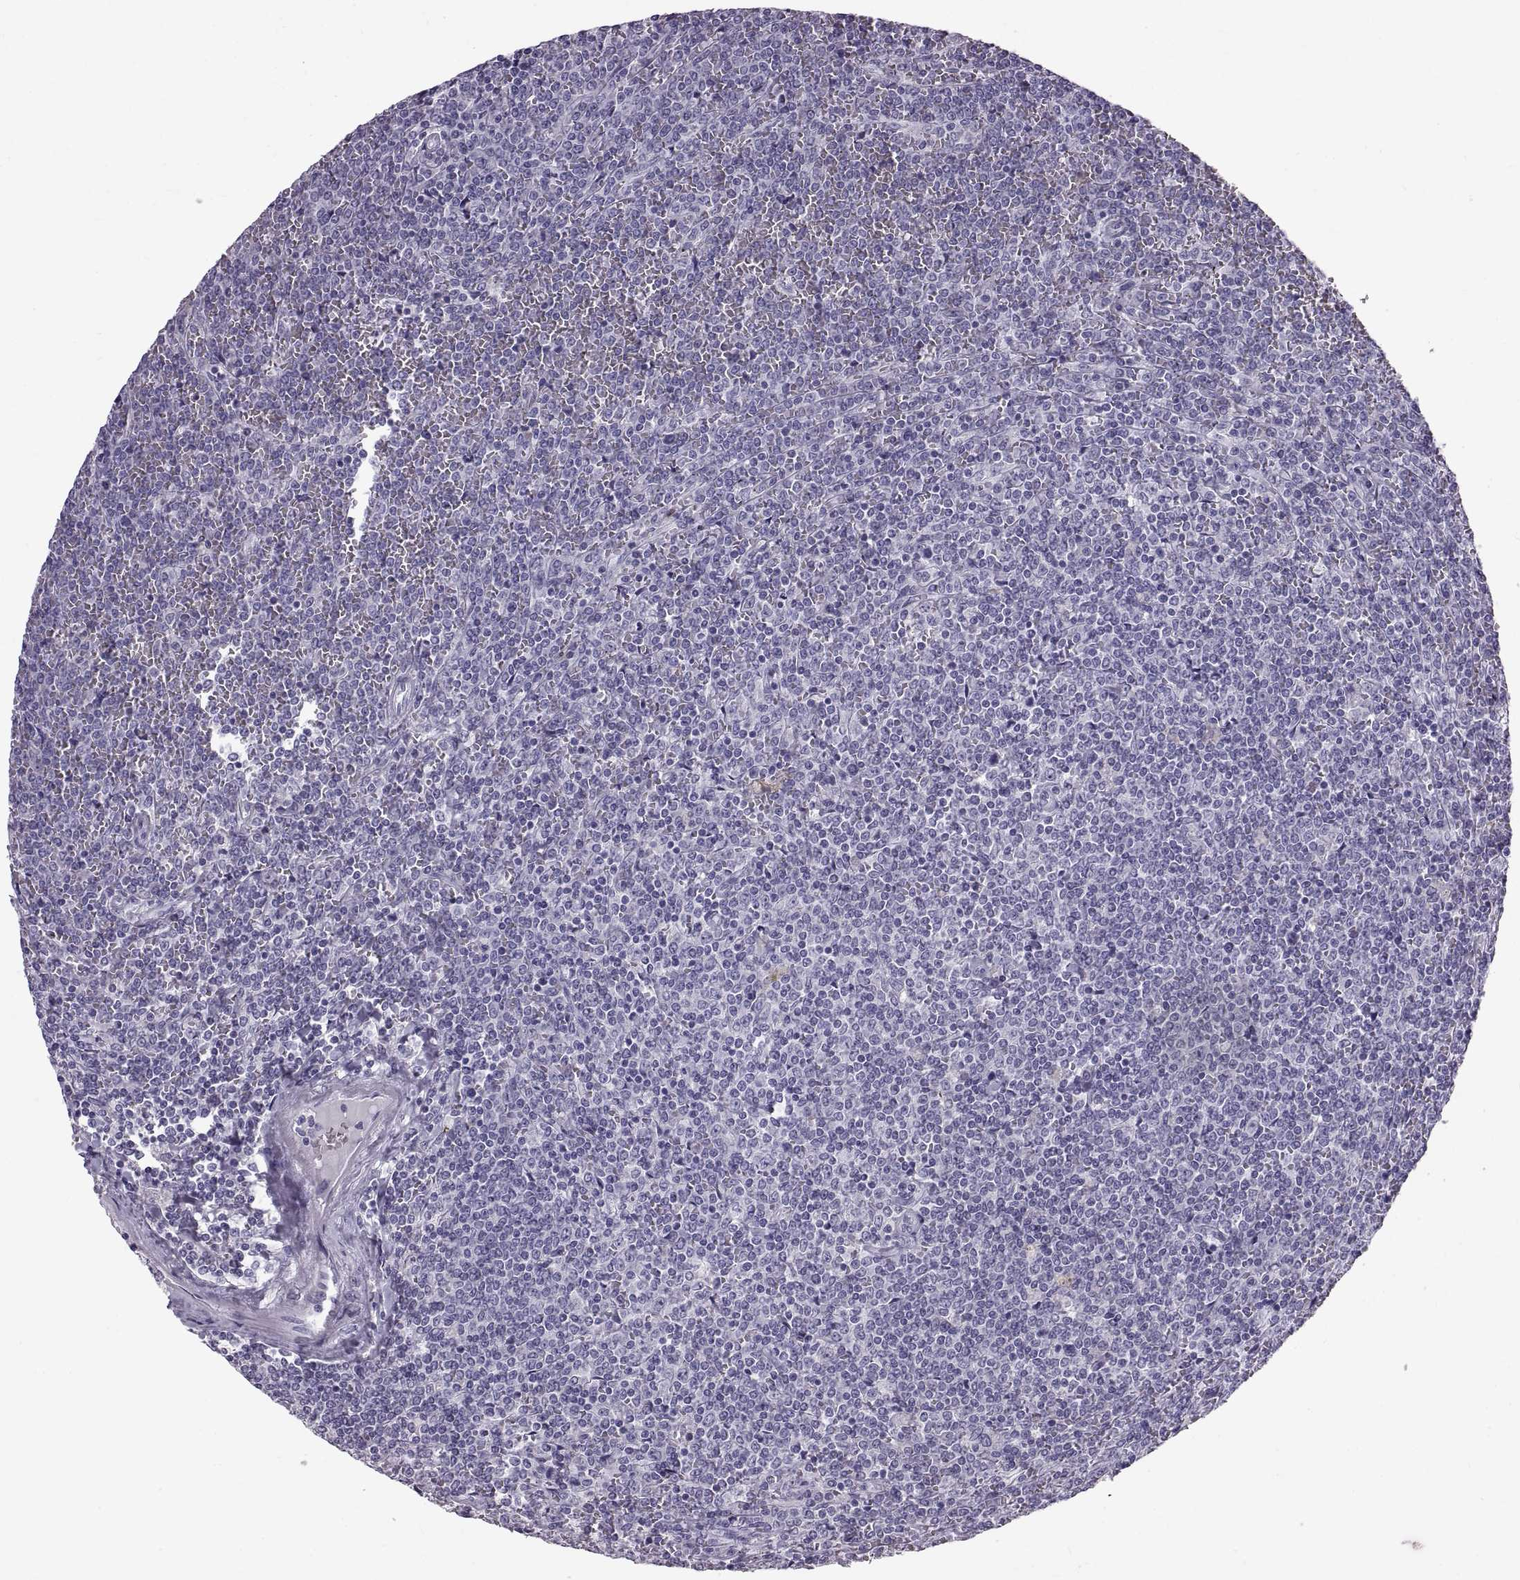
{"staining": {"intensity": "negative", "quantity": "none", "location": "none"}, "tissue": "lymphoma", "cell_type": "Tumor cells", "image_type": "cancer", "snomed": [{"axis": "morphology", "description": "Malignant lymphoma, non-Hodgkin's type, Low grade"}, {"axis": "topography", "description": "Spleen"}], "caption": "DAB (3,3'-diaminobenzidine) immunohistochemical staining of human lymphoma exhibits no significant positivity in tumor cells.", "gene": "SPACDR", "patient": {"sex": "female", "age": 19}}